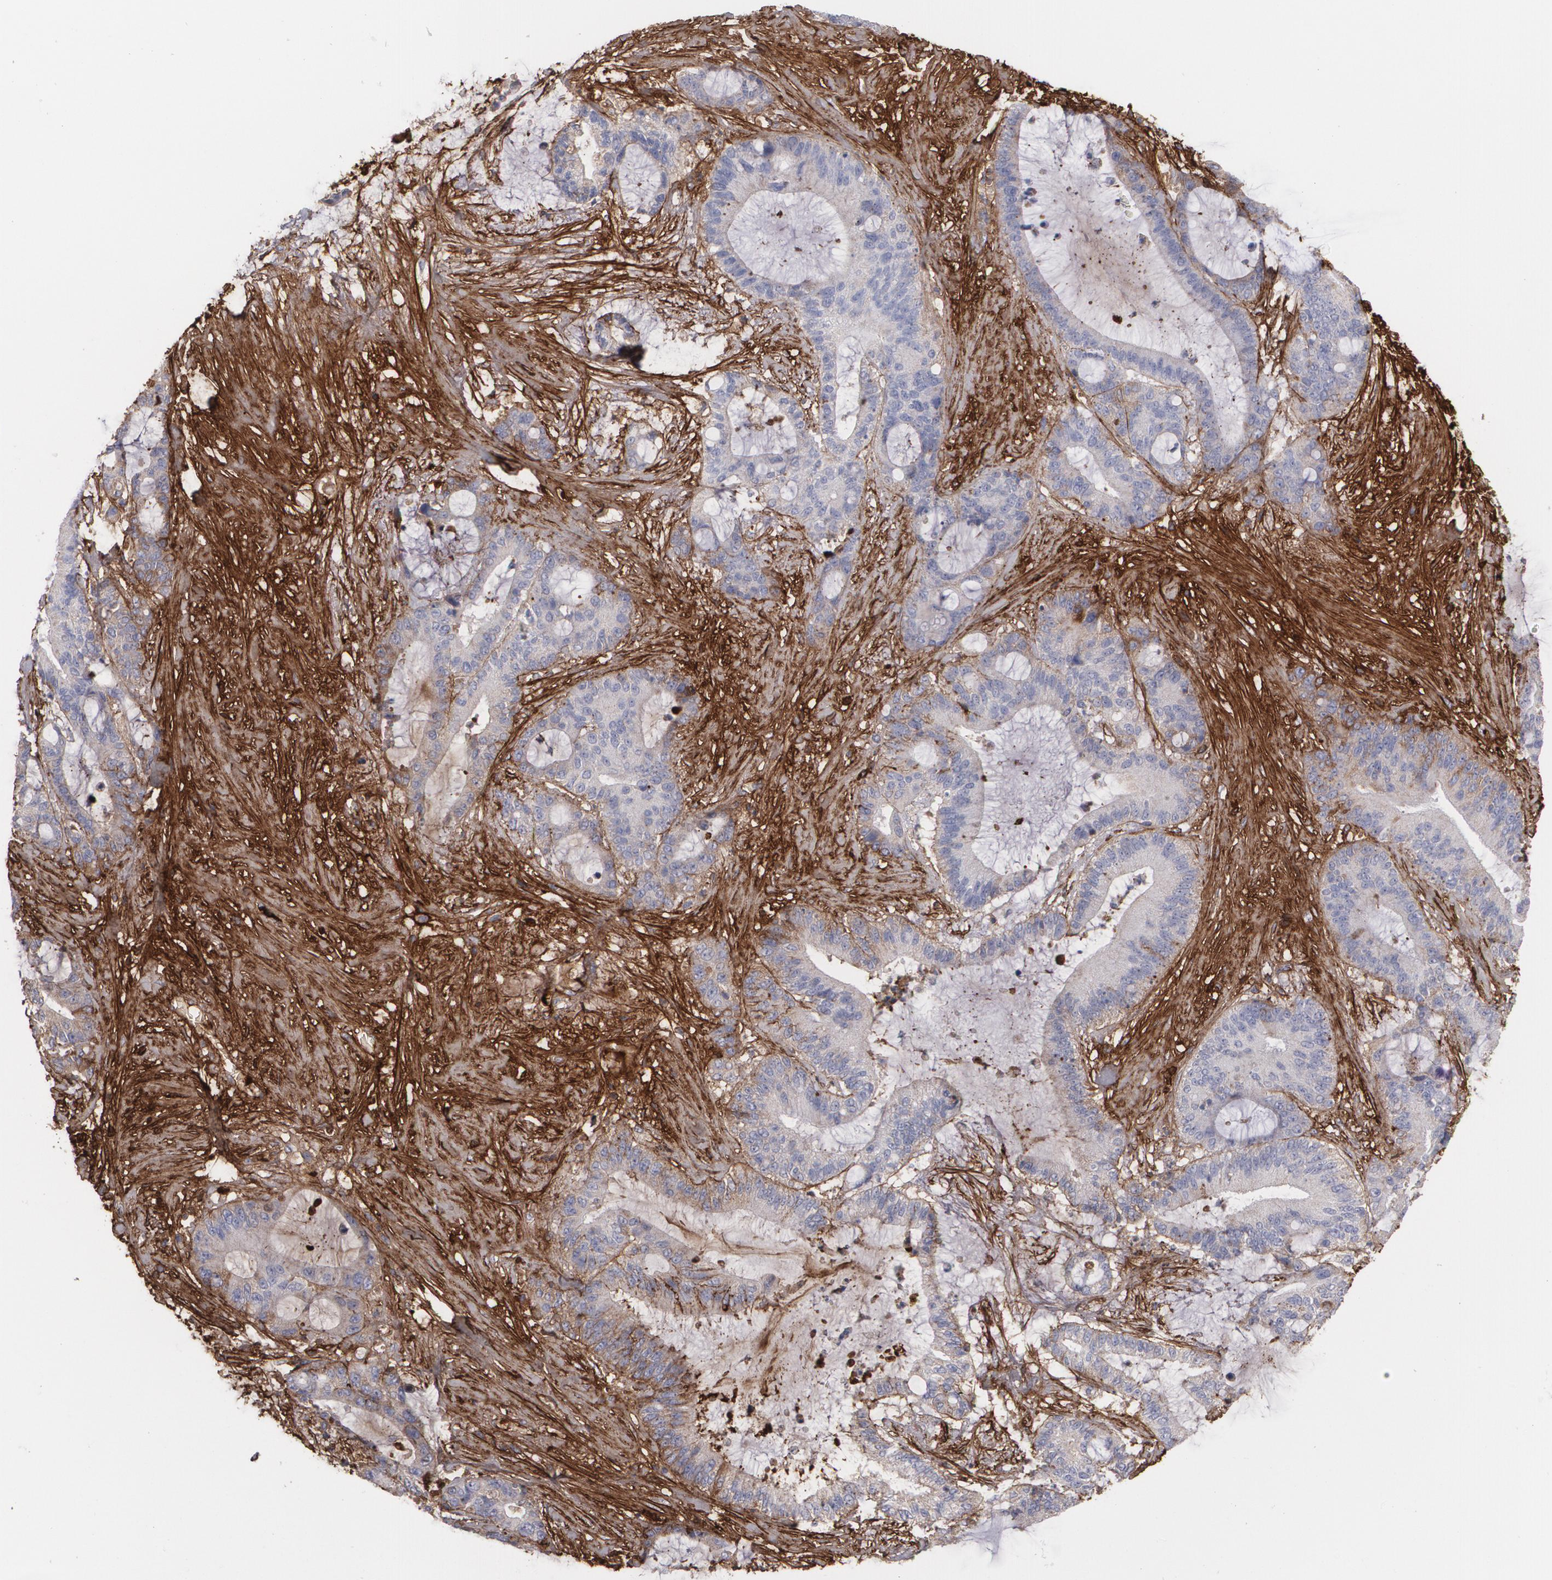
{"staining": {"intensity": "weak", "quantity": "25%-75%", "location": "cytoplasmic/membranous"}, "tissue": "liver cancer", "cell_type": "Tumor cells", "image_type": "cancer", "snomed": [{"axis": "morphology", "description": "Cholangiocarcinoma"}, {"axis": "topography", "description": "Liver"}], "caption": "Brown immunohistochemical staining in cholangiocarcinoma (liver) shows weak cytoplasmic/membranous expression in about 25%-75% of tumor cells.", "gene": "FBLN1", "patient": {"sex": "female", "age": 73}}